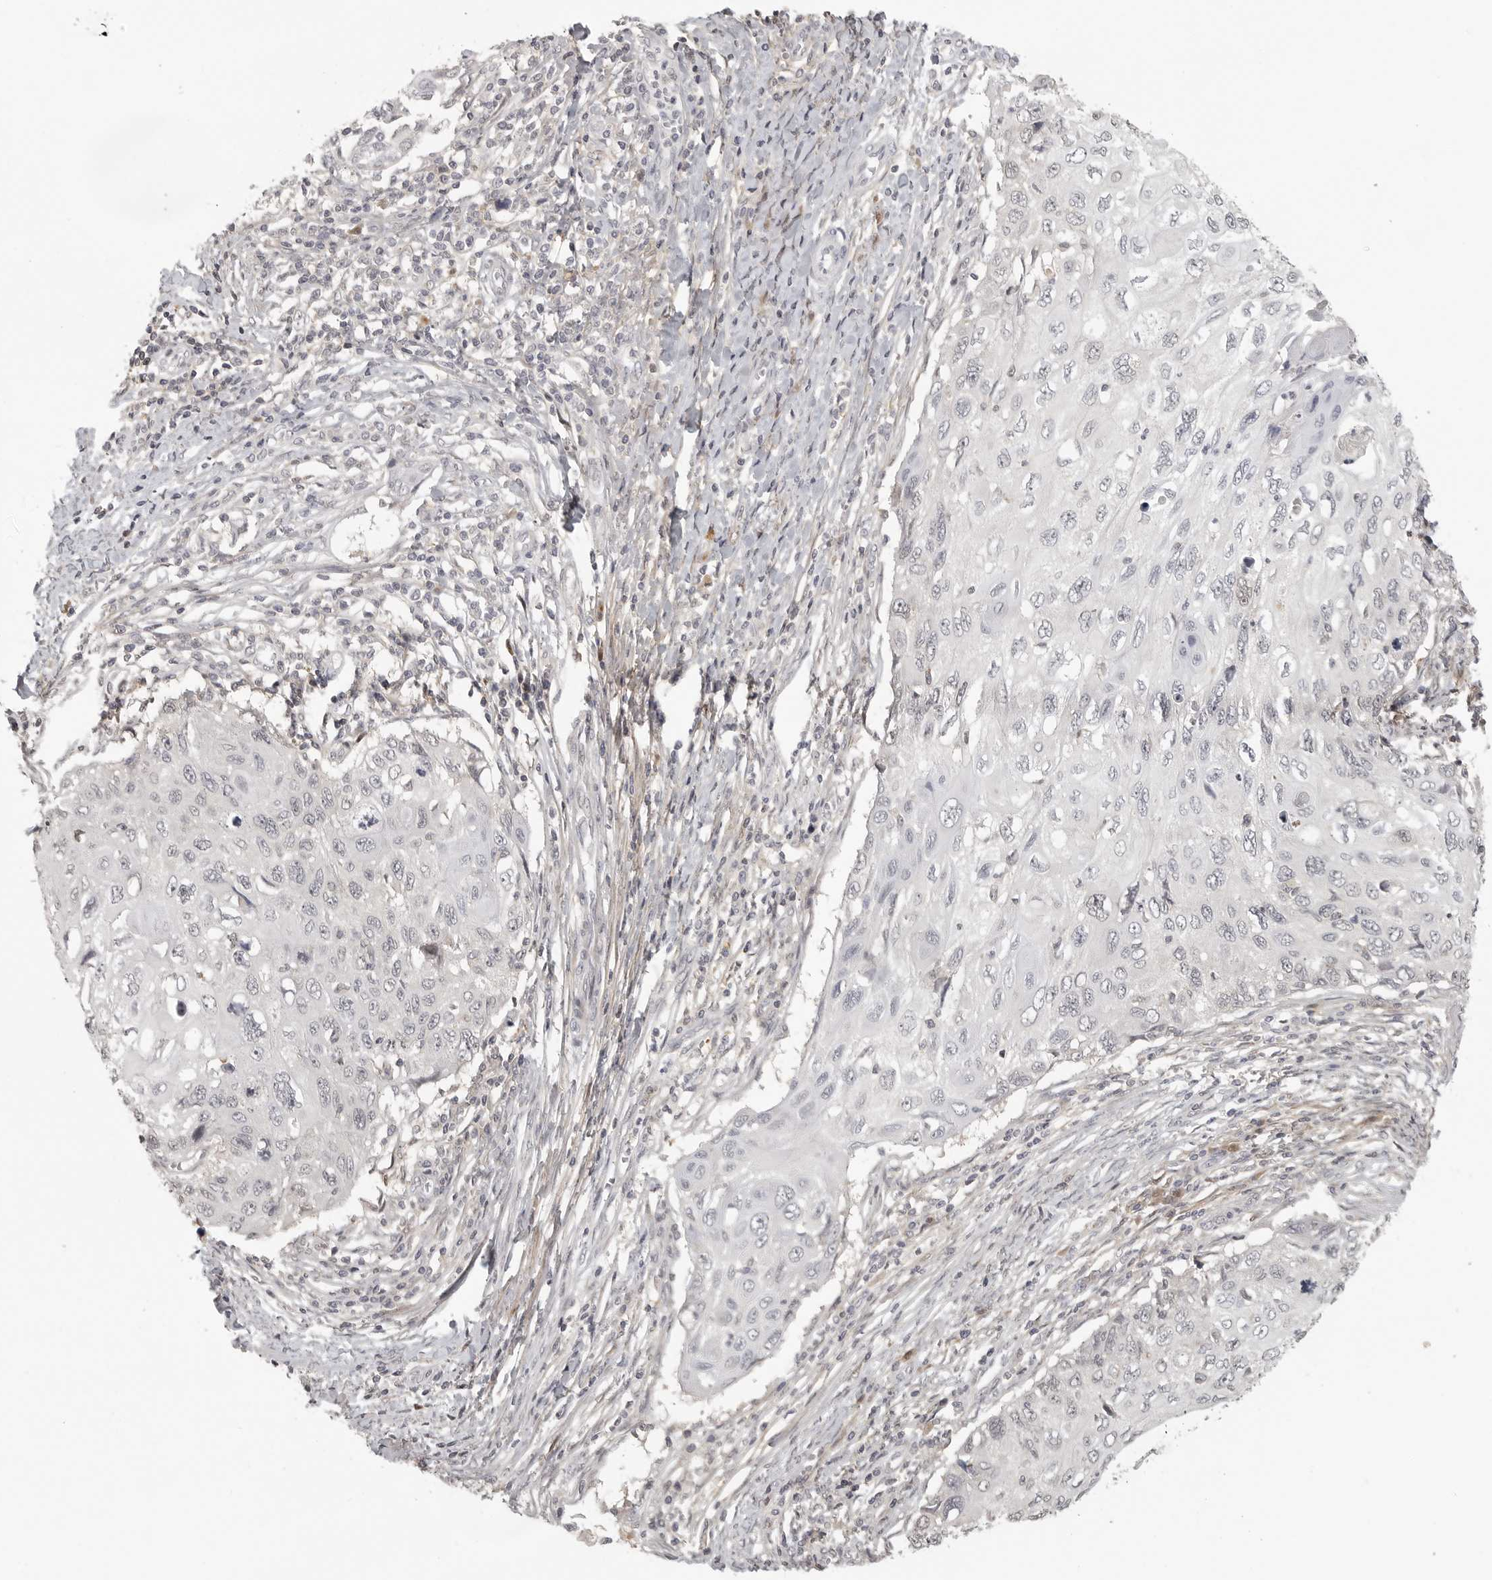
{"staining": {"intensity": "negative", "quantity": "none", "location": "none"}, "tissue": "cervical cancer", "cell_type": "Tumor cells", "image_type": "cancer", "snomed": [{"axis": "morphology", "description": "Squamous cell carcinoma, NOS"}, {"axis": "topography", "description": "Cervix"}], "caption": "Photomicrograph shows no protein staining in tumor cells of cervical cancer (squamous cell carcinoma) tissue. (DAB (3,3'-diaminobenzidine) immunohistochemistry (IHC), high magnification).", "gene": "UROD", "patient": {"sex": "female", "age": 70}}